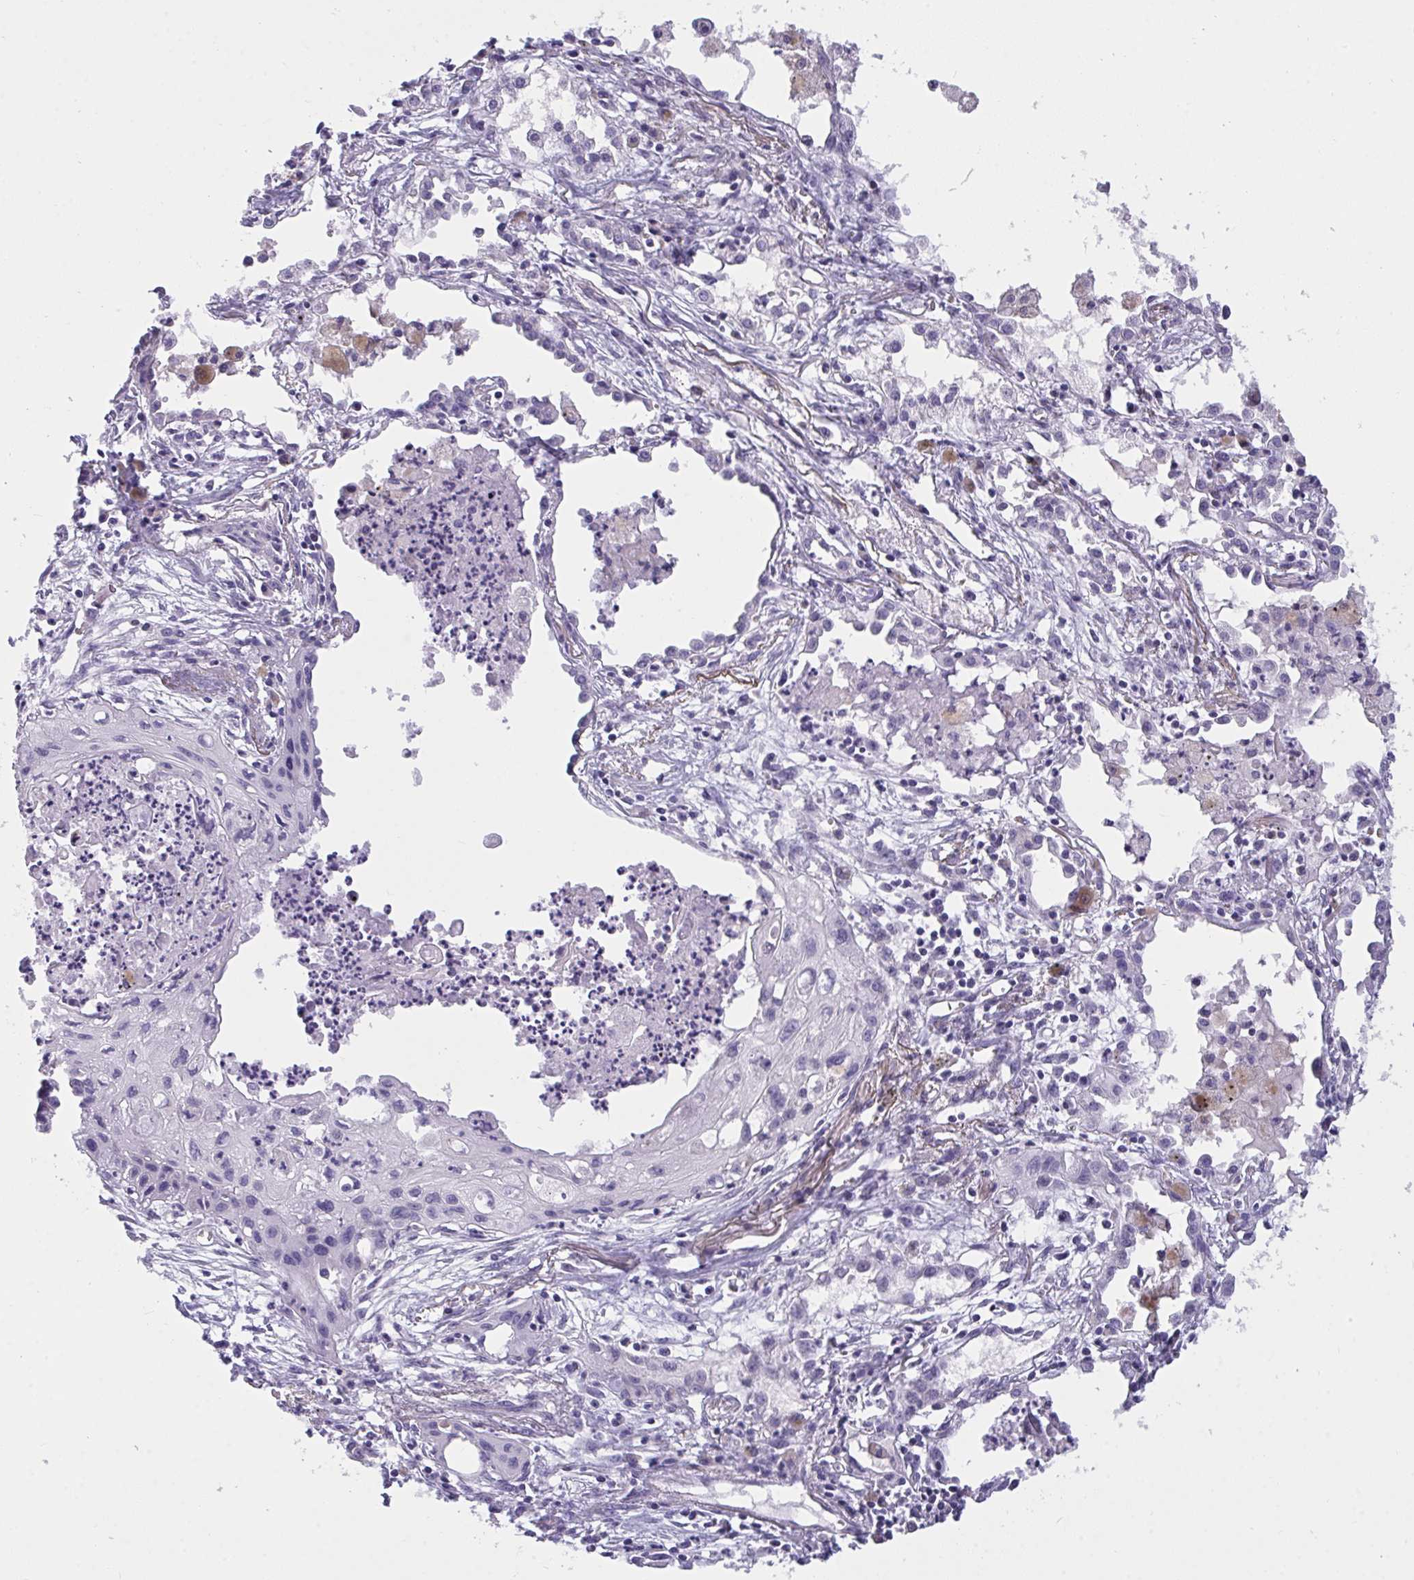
{"staining": {"intensity": "negative", "quantity": "none", "location": "none"}, "tissue": "lung cancer", "cell_type": "Tumor cells", "image_type": "cancer", "snomed": [{"axis": "morphology", "description": "Squamous cell carcinoma, NOS"}, {"axis": "topography", "description": "Lung"}], "caption": "Immunohistochemistry (IHC) histopathology image of neoplastic tissue: human lung cancer stained with DAB (3,3'-diaminobenzidine) exhibits no significant protein staining in tumor cells.", "gene": "SEMA6B", "patient": {"sex": "male", "age": 71}}